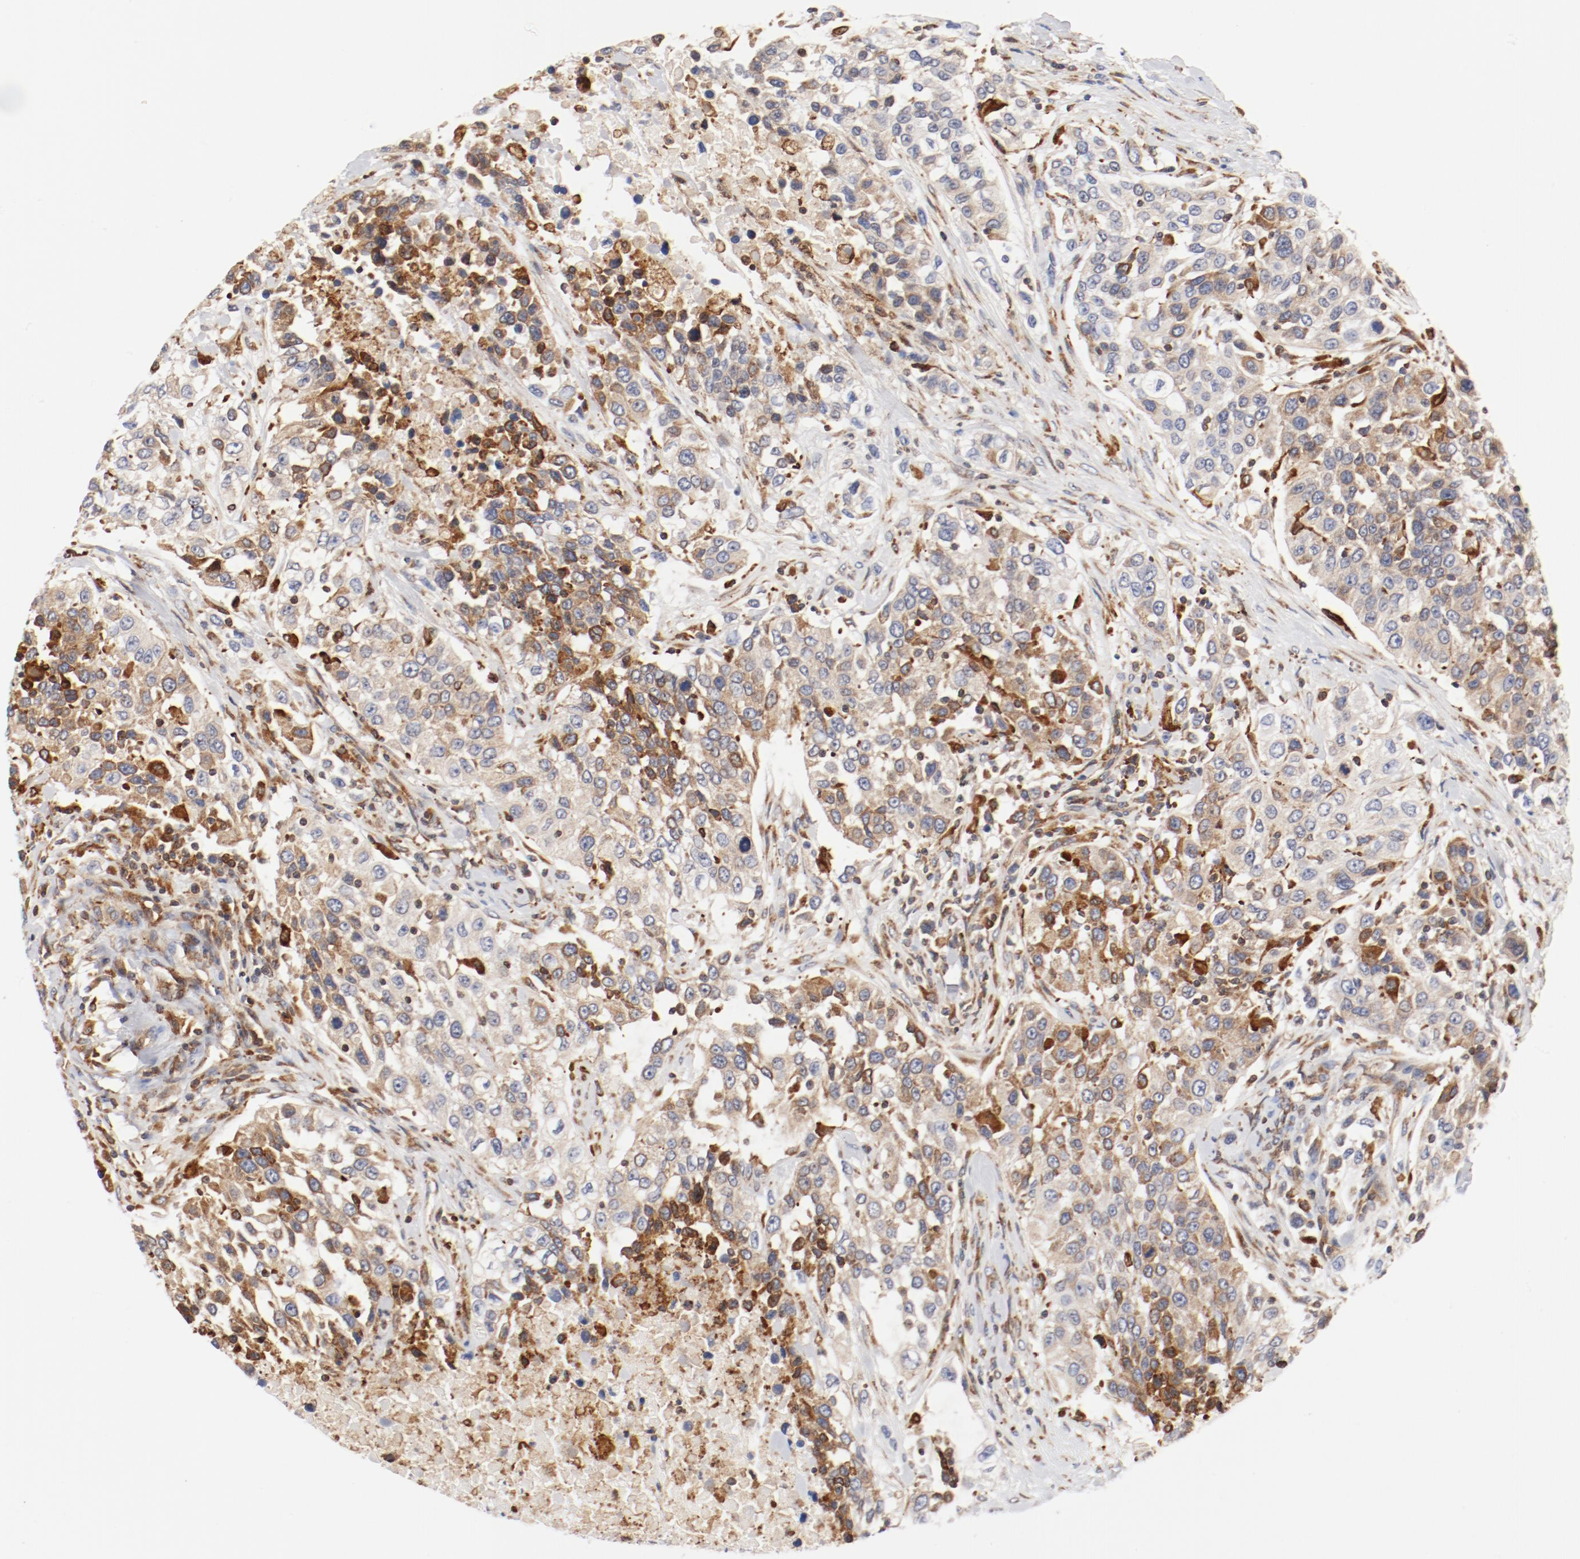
{"staining": {"intensity": "moderate", "quantity": ">75%", "location": "cytoplasmic/membranous"}, "tissue": "urothelial cancer", "cell_type": "Tumor cells", "image_type": "cancer", "snomed": [{"axis": "morphology", "description": "Urothelial carcinoma, High grade"}, {"axis": "topography", "description": "Urinary bladder"}], "caption": "DAB immunohistochemical staining of urothelial cancer displays moderate cytoplasmic/membranous protein positivity in approximately >75% of tumor cells.", "gene": "PDPK1", "patient": {"sex": "female", "age": 80}}